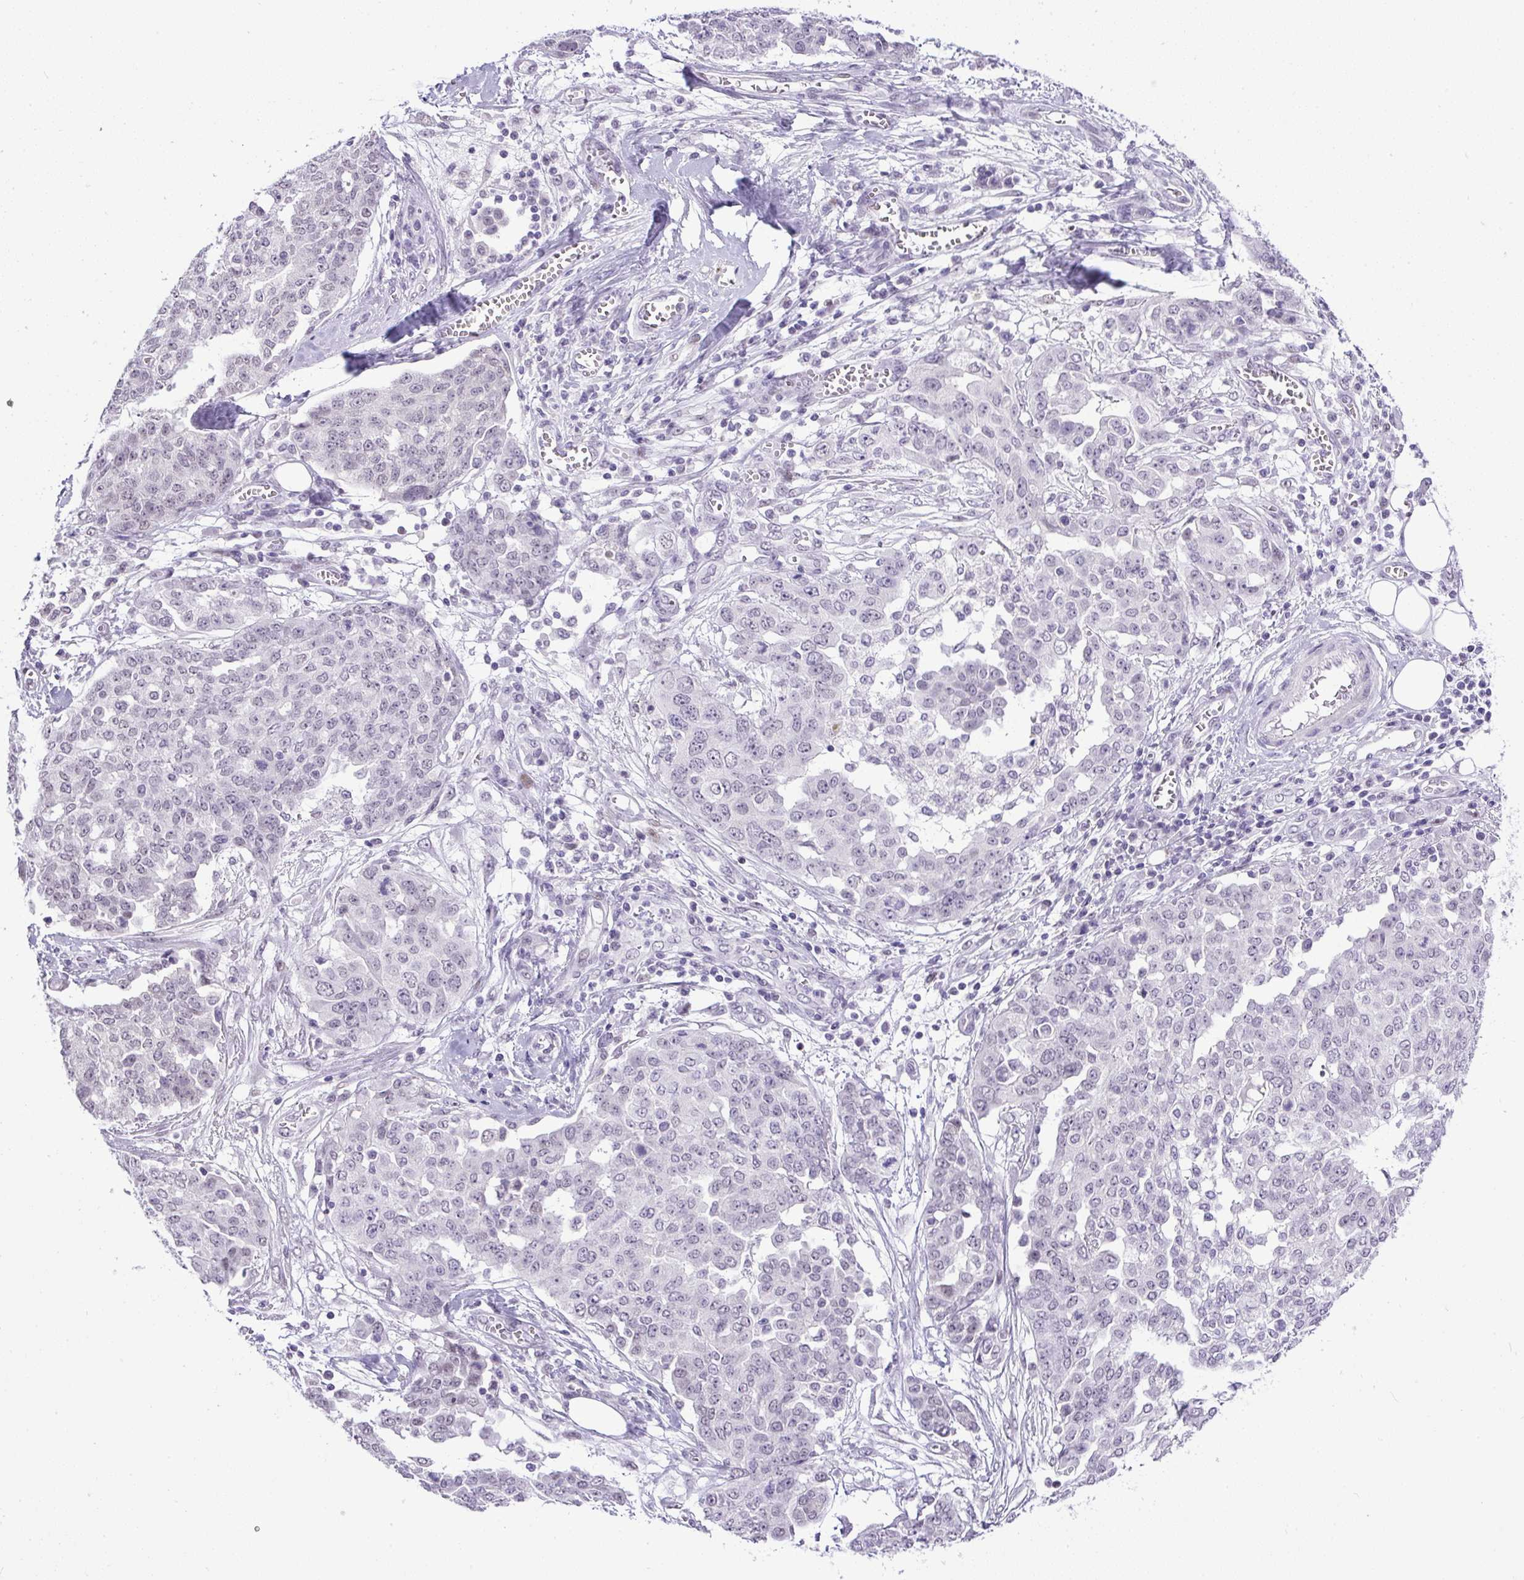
{"staining": {"intensity": "negative", "quantity": "none", "location": "none"}, "tissue": "ovarian cancer", "cell_type": "Tumor cells", "image_type": "cancer", "snomed": [{"axis": "morphology", "description": "Cystadenocarcinoma, serous, NOS"}, {"axis": "topography", "description": "Soft tissue"}, {"axis": "topography", "description": "Ovary"}], "caption": "This photomicrograph is of ovarian cancer (serous cystadenocarcinoma) stained with immunohistochemistry to label a protein in brown with the nuclei are counter-stained blue. There is no staining in tumor cells. (DAB (3,3'-diaminobenzidine) immunohistochemistry (IHC) with hematoxylin counter stain).", "gene": "WNT10B", "patient": {"sex": "female", "age": 57}}